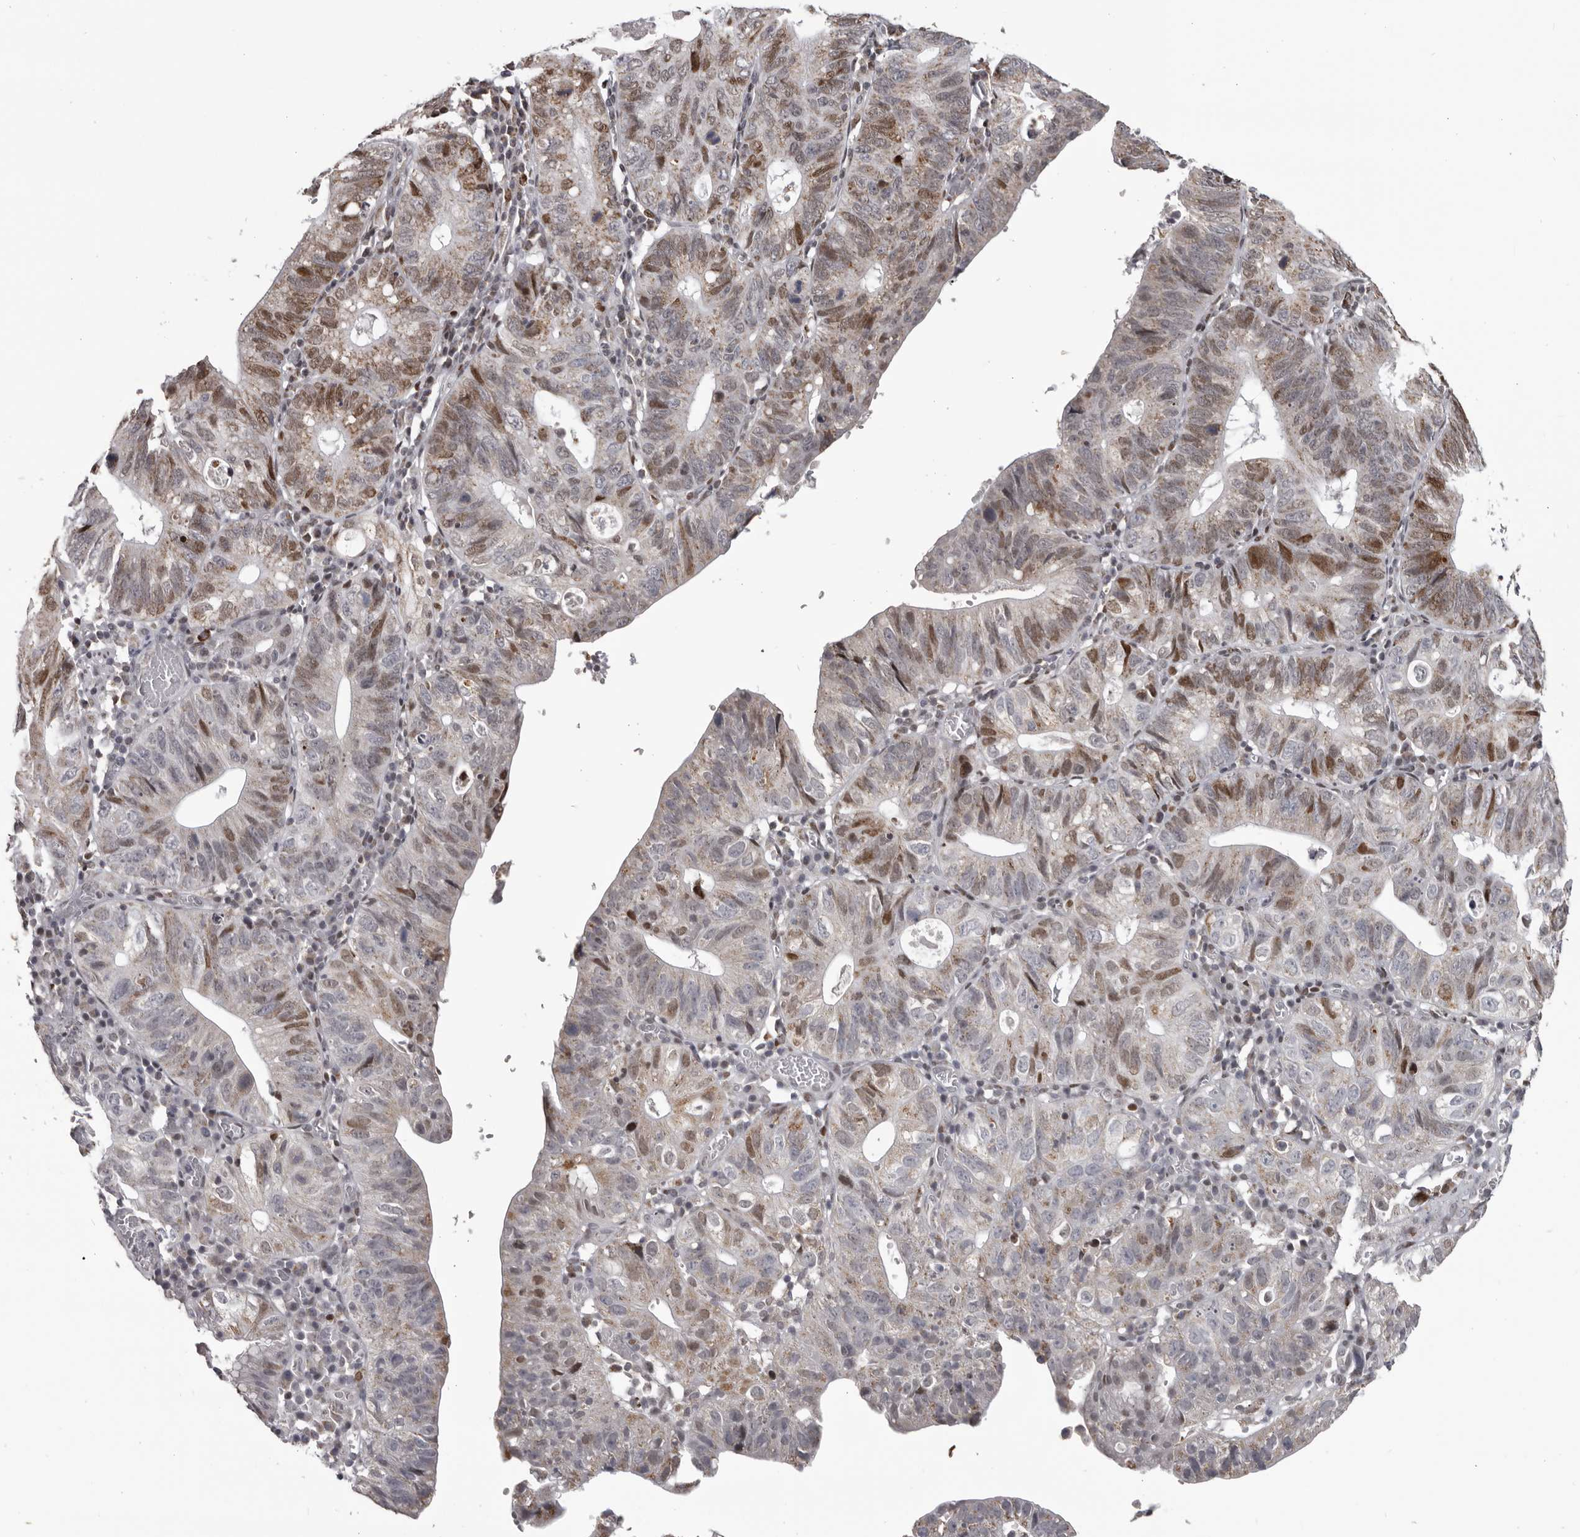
{"staining": {"intensity": "moderate", "quantity": "25%-75%", "location": "nuclear"}, "tissue": "stomach cancer", "cell_type": "Tumor cells", "image_type": "cancer", "snomed": [{"axis": "morphology", "description": "Adenocarcinoma, NOS"}, {"axis": "topography", "description": "Stomach"}], "caption": "Immunohistochemical staining of stomach cancer (adenocarcinoma) shows moderate nuclear protein positivity in about 25%-75% of tumor cells. (brown staining indicates protein expression, while blue staining denotes nuclei).", "gene": "C17orf99", "patient": {"sex": "male", "age": 59}}